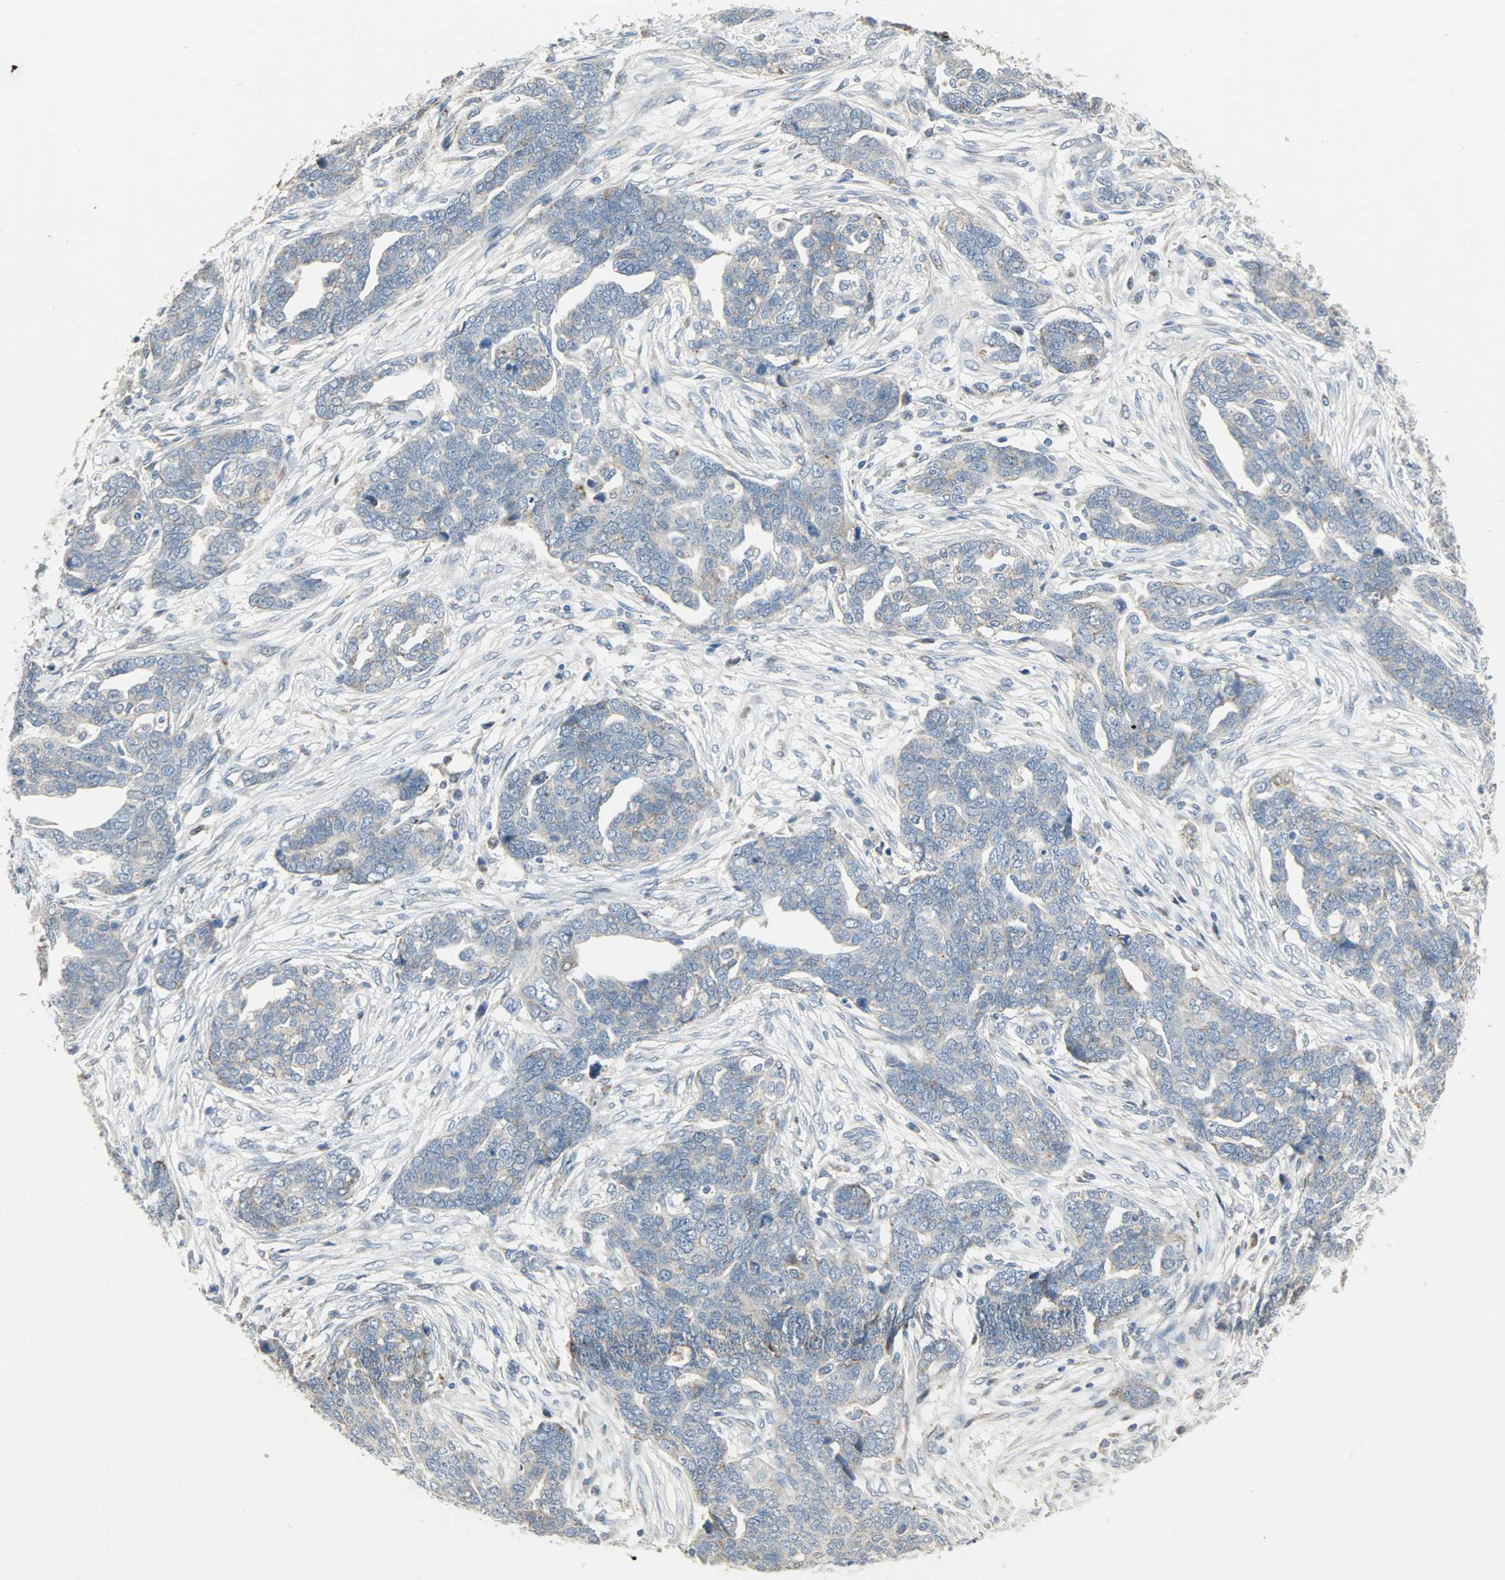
{"staining": {"intensity": "negative", "quantity": "none", "location": "none"}, "tissue": "ovarian cancer", "cell_type": "Tumor cells", "image_type": "cancer", "snomed": [{"axis": "morphology", "description": "Normal tissue, NOS"}, {"axis": "morphology", "description": "Cystadenocarcinoma, serous, NOS"}, {"axis": "topography", "description": "Fallopian tube"}, {"axis": "topography", "description": "Ovary"}], "caption": "This is a histopathology image of immunohistochemistry staining of ovarian cancer (serous cystadenocarcinoma), which shows no expression in tumor cells.", "gene": "PPP1R1B", "patient": {"sex": "female", "age": 56}}